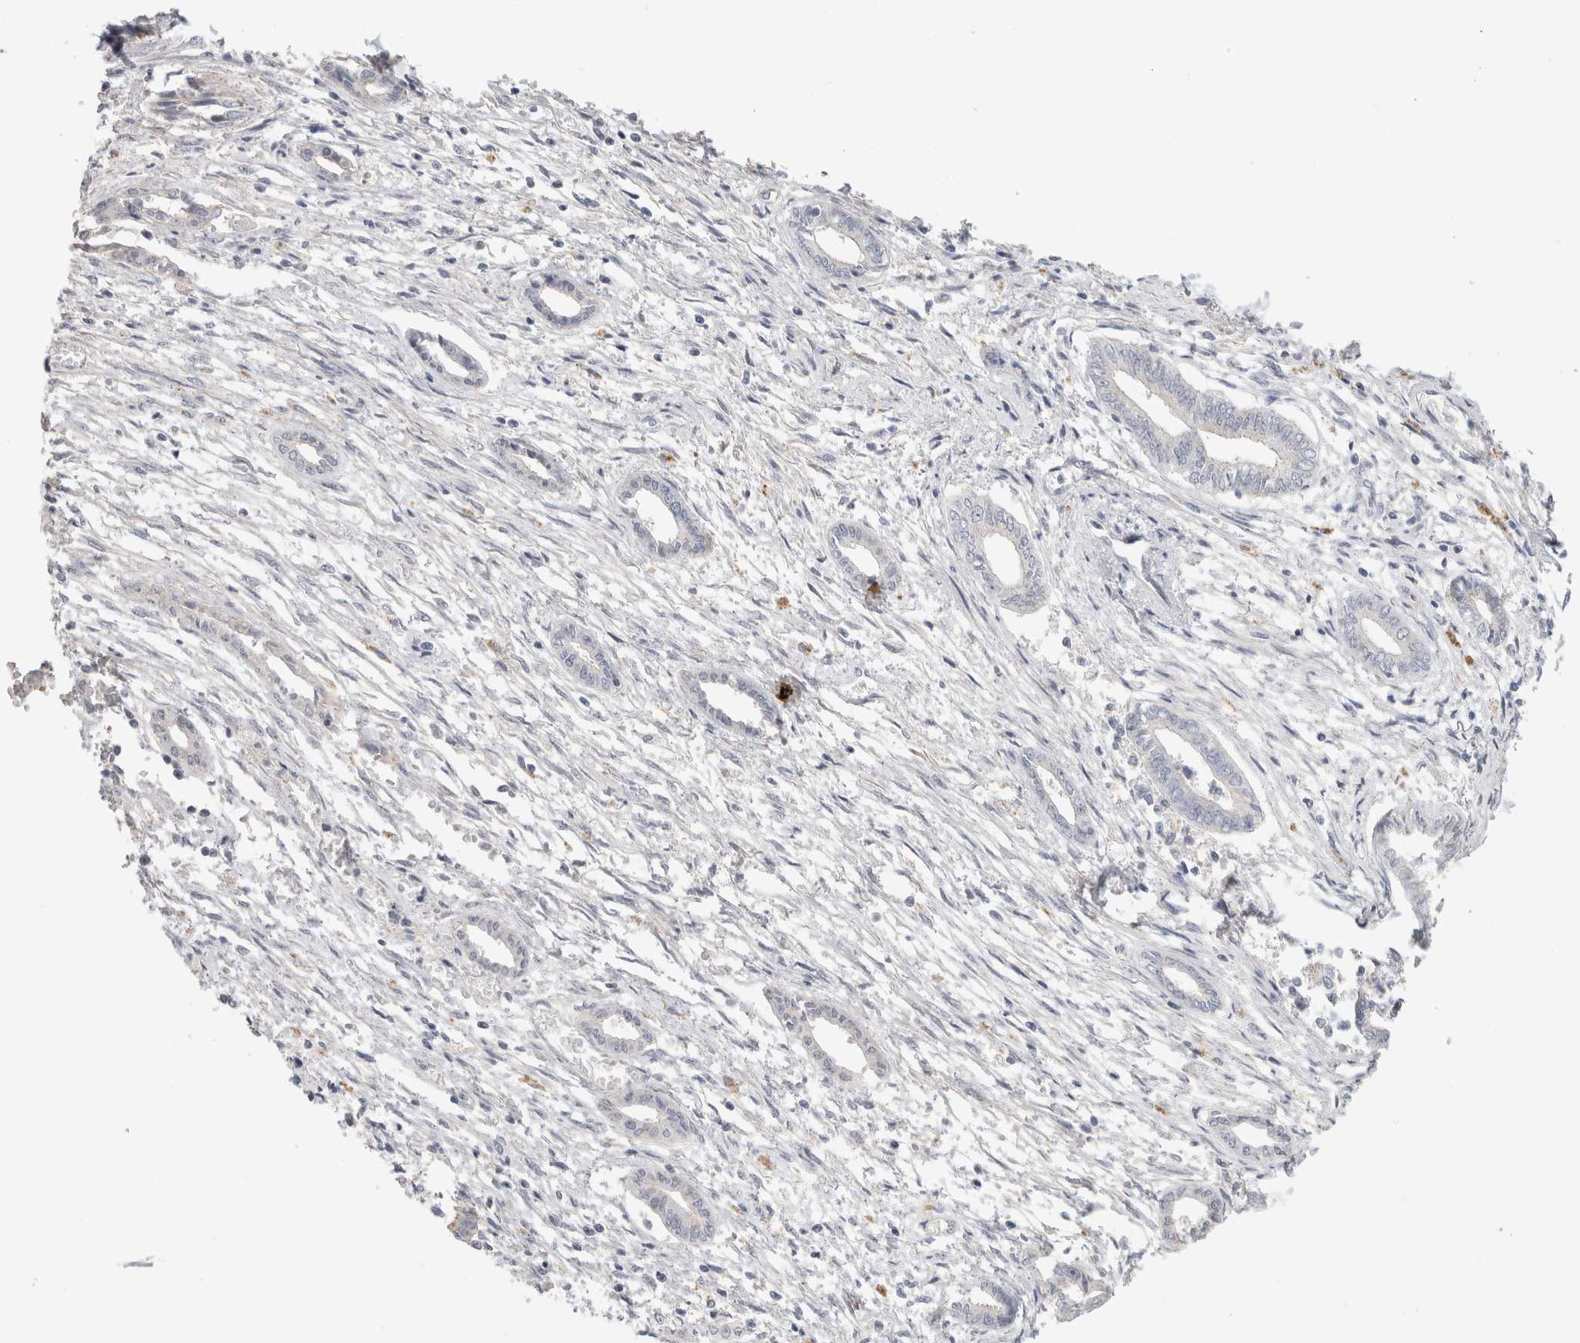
{"staining": {"intensity": "negative", "quantity": "none", "location": "none"}, "tissue": "endometrium", "cell_type": "Cells in endometrial stroma", "image_type": "normal", "snomed": [{"axis": "morphology", "description": "Normal tissue, NOS"}, {"axis": "topography", "description": "Endometrium"}], "caption": "Cells in endometrial stroma show no significant protein staining in unremarkable endometrium. (Brightfield microscopy of DAB immunohistochemistry at high magnification).", "gene": "AFP", "patient": {"sex": "female", "age": 56}}